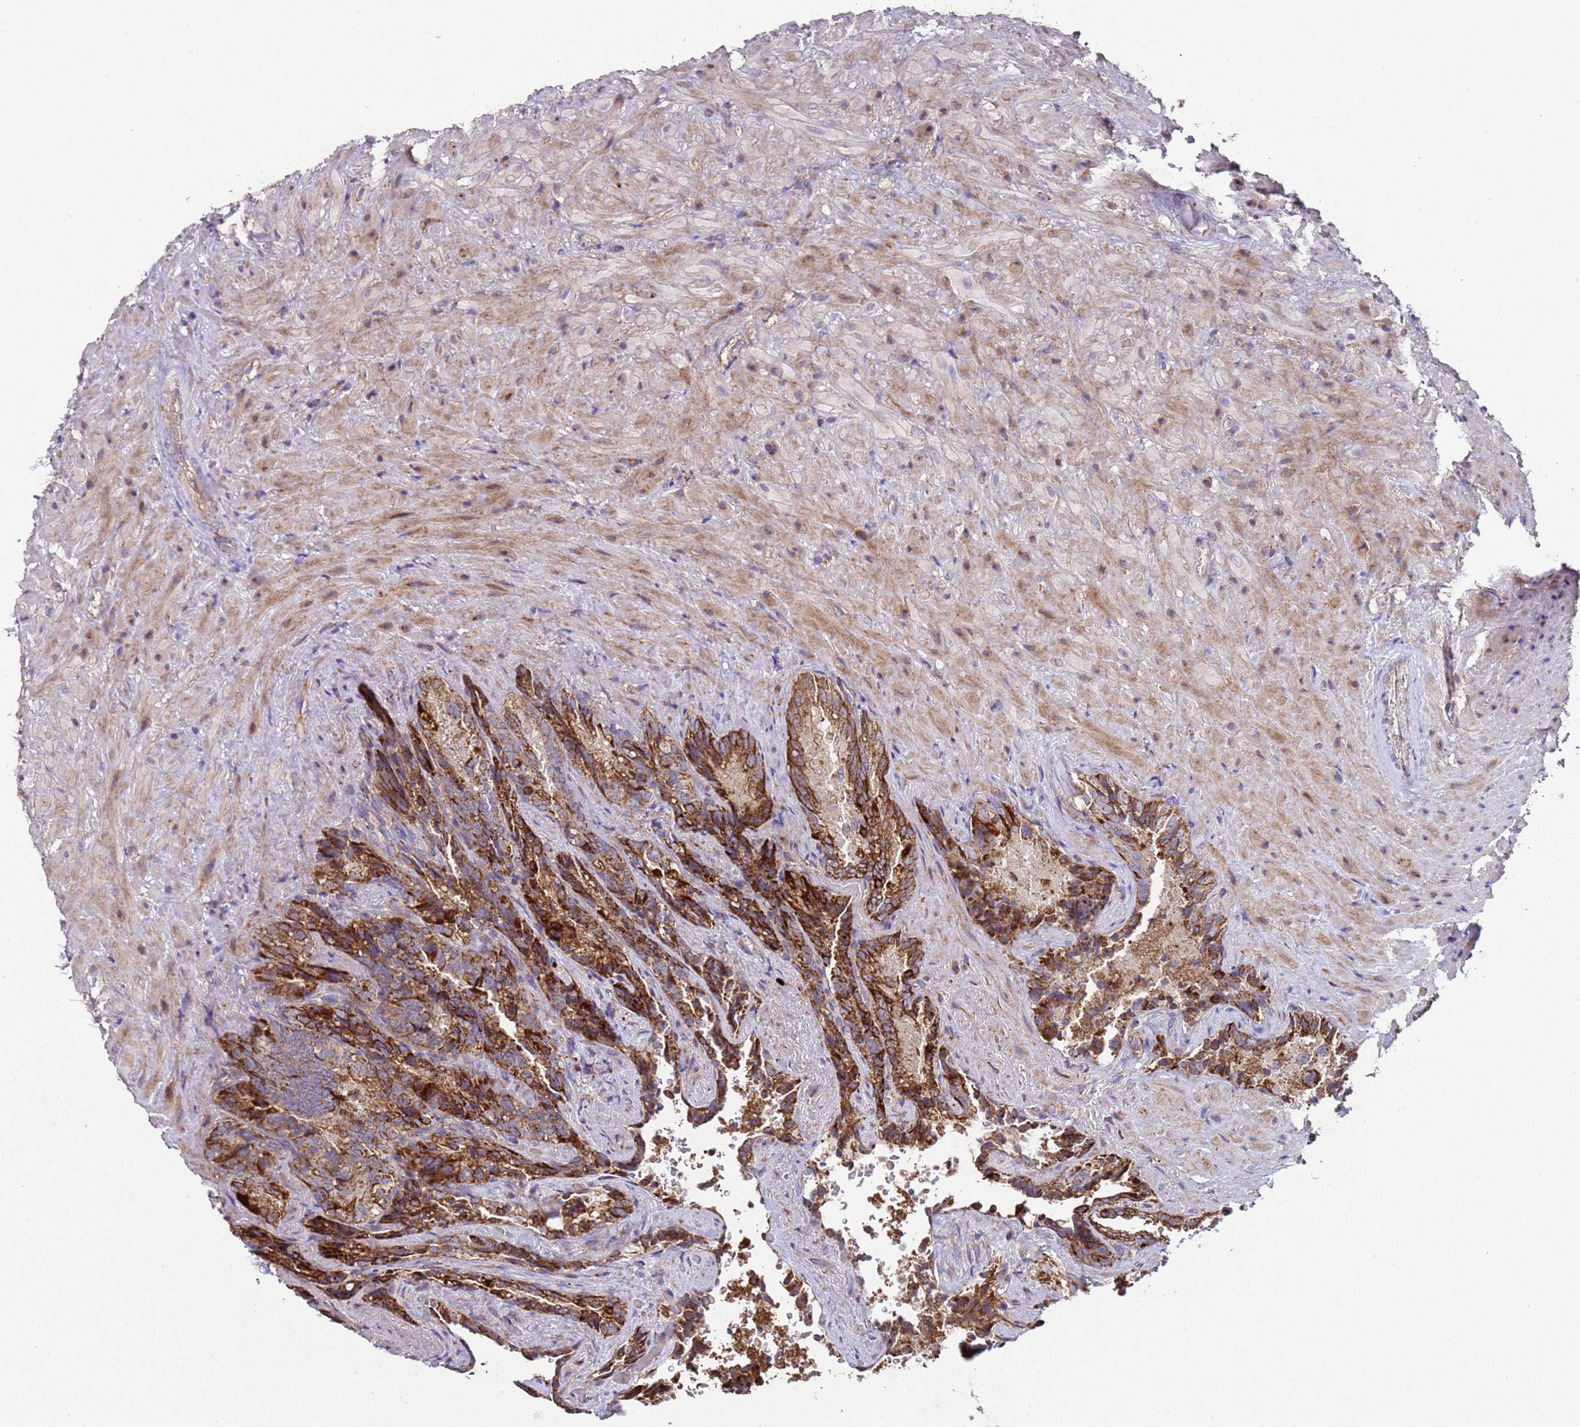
{"staining": {"intensity": "strong", "quantity": ">75%", "location": "cytoplasmic/membranous"}, "tissue": "seminal vesicle", "cell_type": "Glandular cells", "image_type": "normal", "snomed": [{"axis": "morphology", "description": "Normal tissue, NOS"}, {"axis": "topography", "description": "Seminal veicle"}], "caption": "Normal seminal vesicle exhibits strong cytoplasmic/membranous expression in approximately >75% of glandular cells, visualized by immunohistochemistry.", "gene": "FBXO33", "patient": {"sex": "male", "age": 62}}